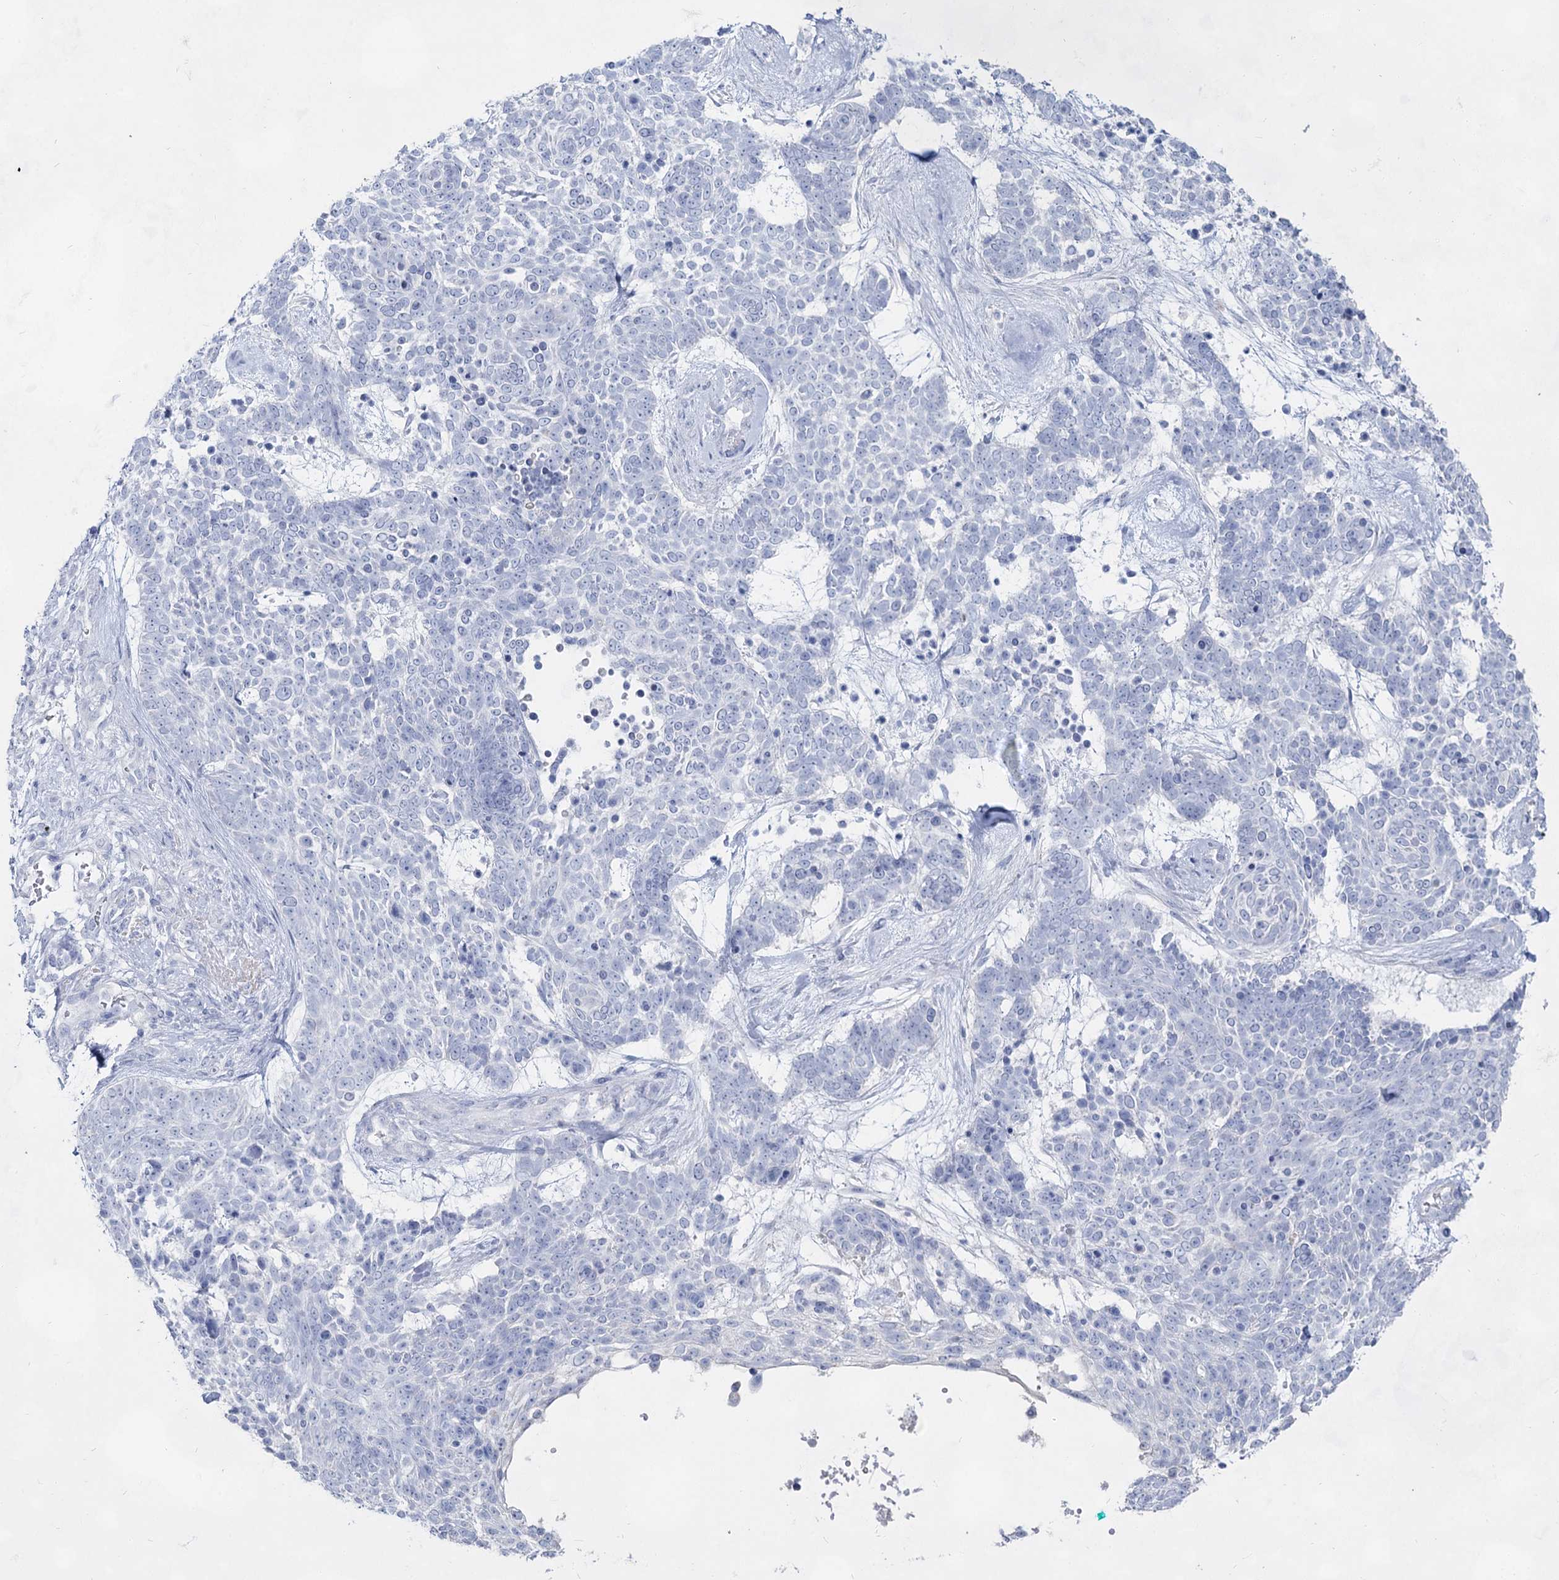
{"staining": {"intensity": "negative", "quantity": "none", "location": "none"}, "tissue": "skin cancer", "cell_type": "Tumor cells", "image_type": "cancer", "snomed": [{"axis": "morphology", "description": "Basal cell carcinoma"}, {"axis": "topography", "description": "Skin"}], "caption": "Tumor cells show no significant positivity in skin cancer (basal cell carcinoma).", "gene": "ACRV1", "patient": {"sex": "female", "age": 81}}